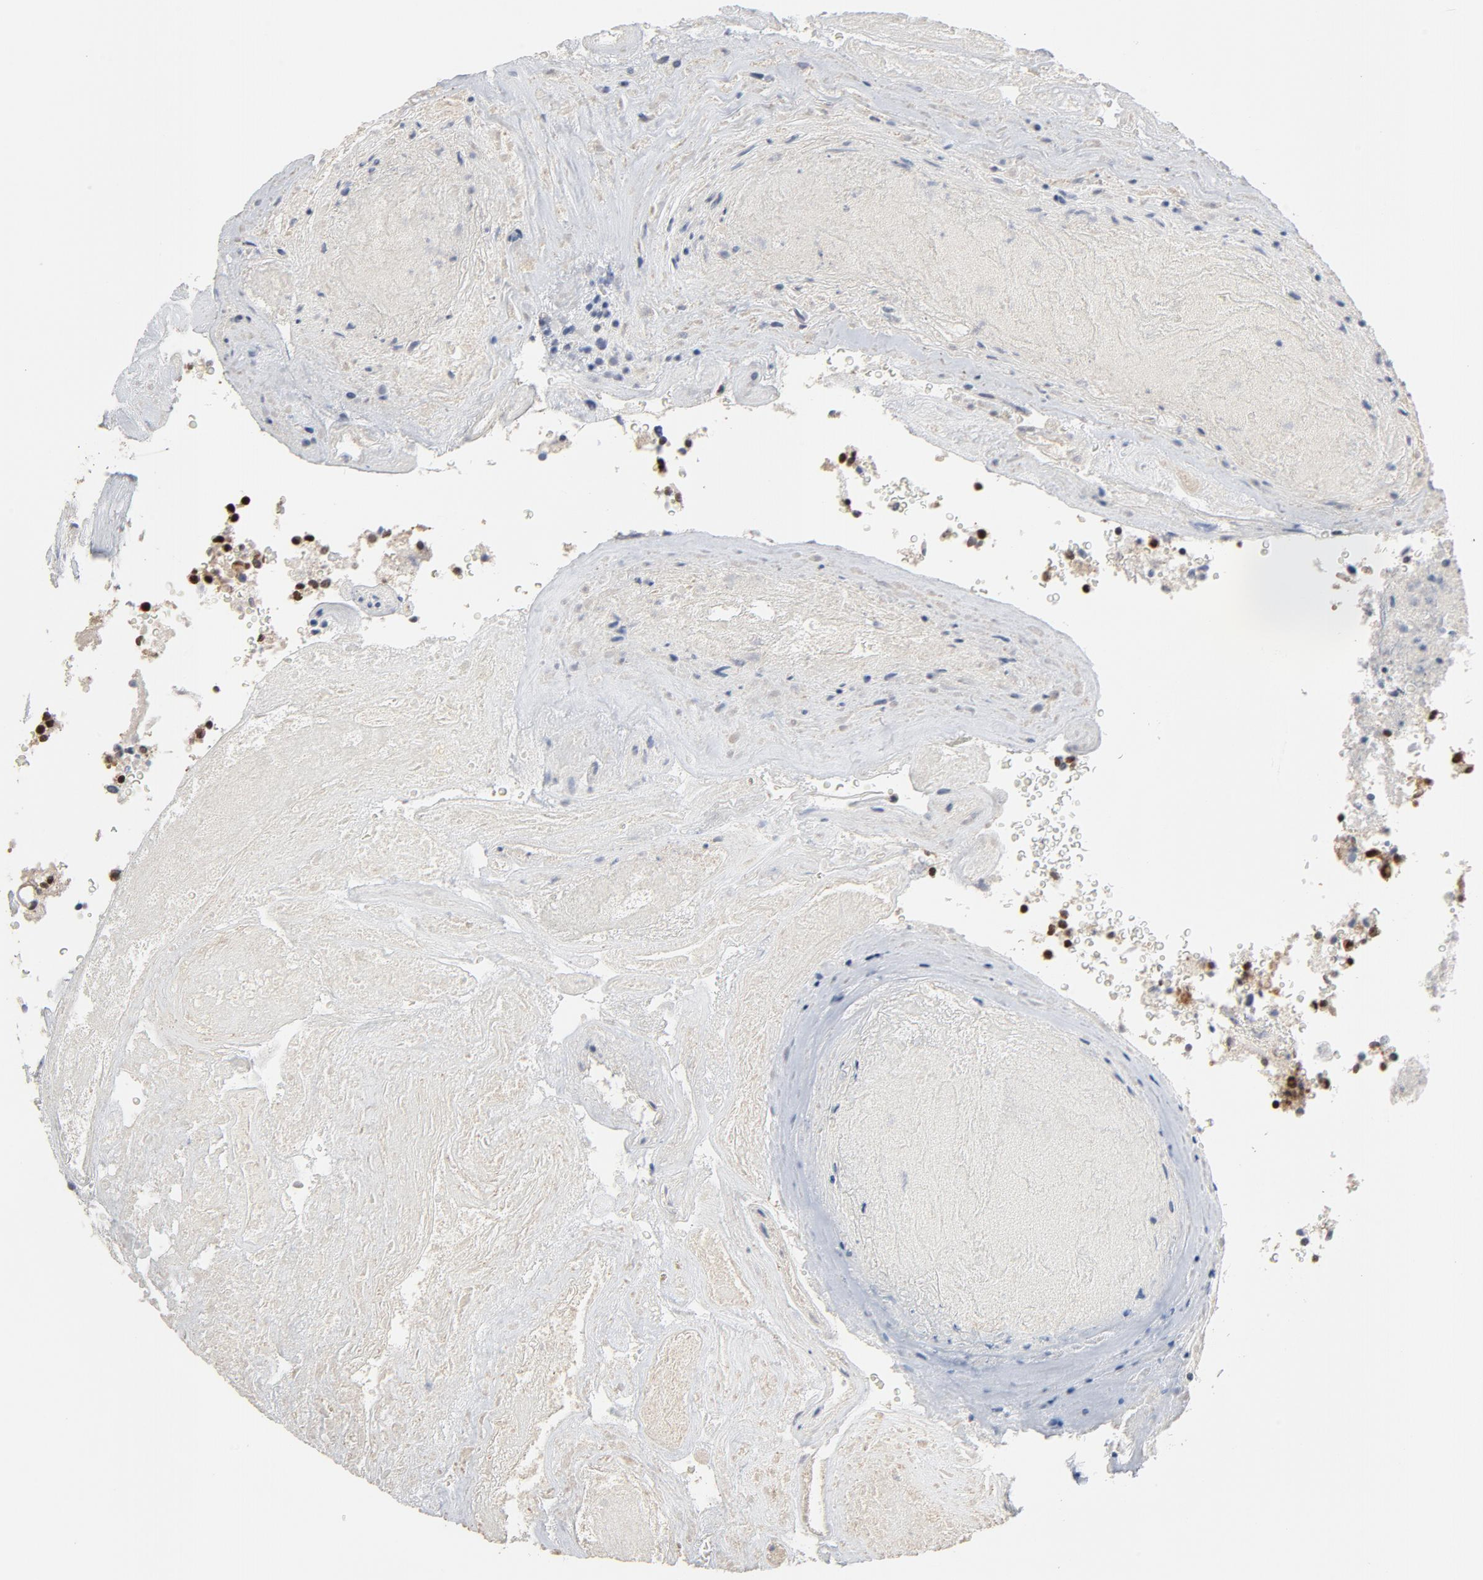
{"staining": {"intensity": "moderate", "quantity": "25%-75%", "location": "nuclear"}, "tissue": "glioma", "cell_type": "Tumor cells", "image_type": "cancer", "snomed": [{"axis": "morphology", "description": "Normal tissue, NOS"}, {"axis": "morphology", "description": "Glioma, malignant, High grade"}, {"axis": "topography", "description": "Cerebral cortex"}], "caption": "The micrograph shows a brown stain indicating the presence of a protein in the nuclear of tumor cells in glioma.", "gene": "TP53RK", "patient": {"sex": "male", "age": 75}}